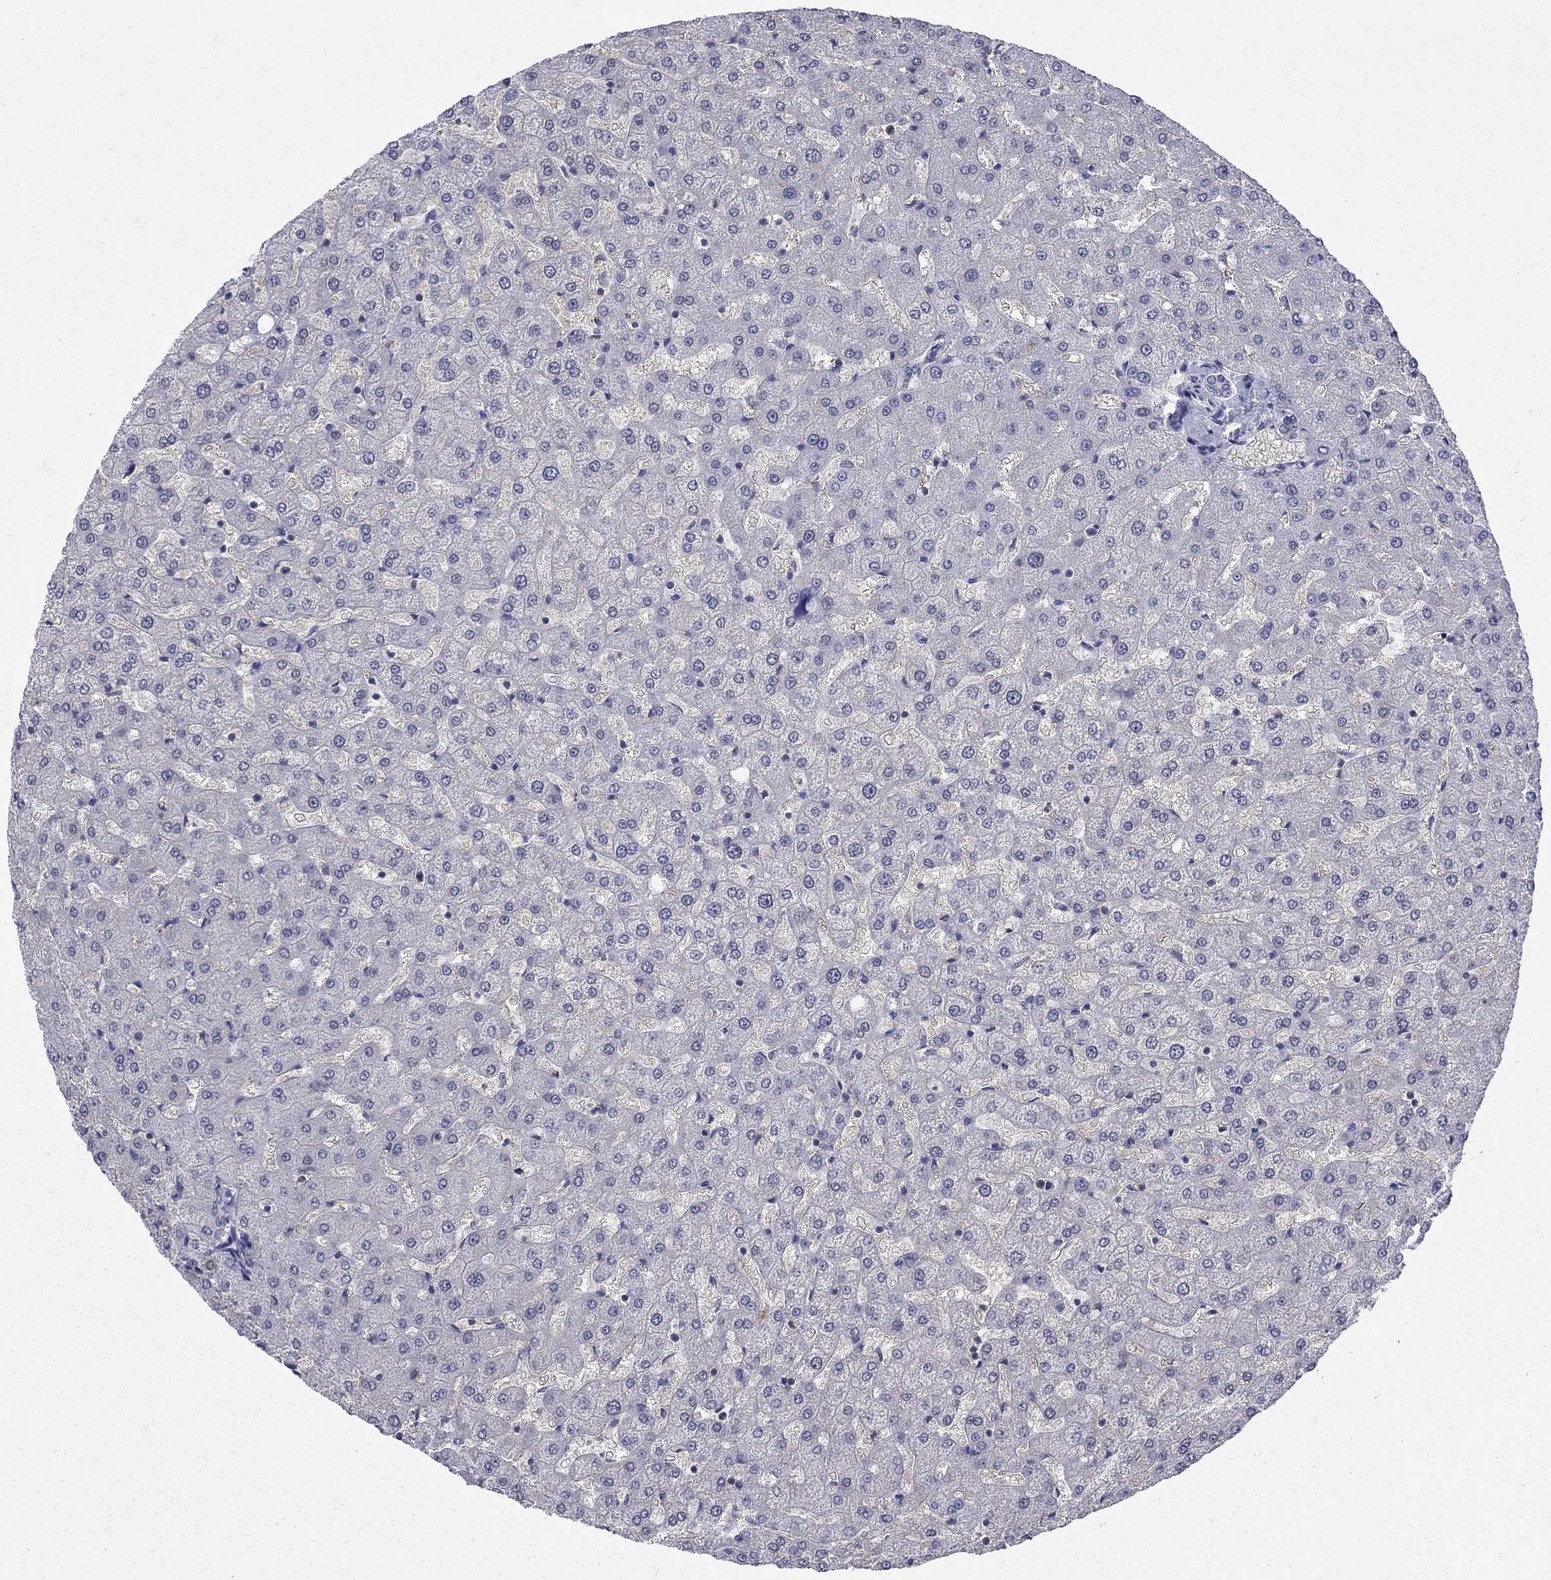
{"staining": {"intensity": "negative", "quantity": "none", "location": "none"}, "tissue": "liver", "cell_type": "Cholangiocytes", "image_type": "normal", "snomed": [{"axis": "morphology", "description": "Normal tissue, NOS"}, {"axis": "topography", "description": "Liver"}], "caption": "Immunohistochemistry micrograph of benign liver stained for a protein (brown), which displays no expression in cholangiocytes.", "gene": "HKDC1", "patient": {"sex": "female", "age": 50}}